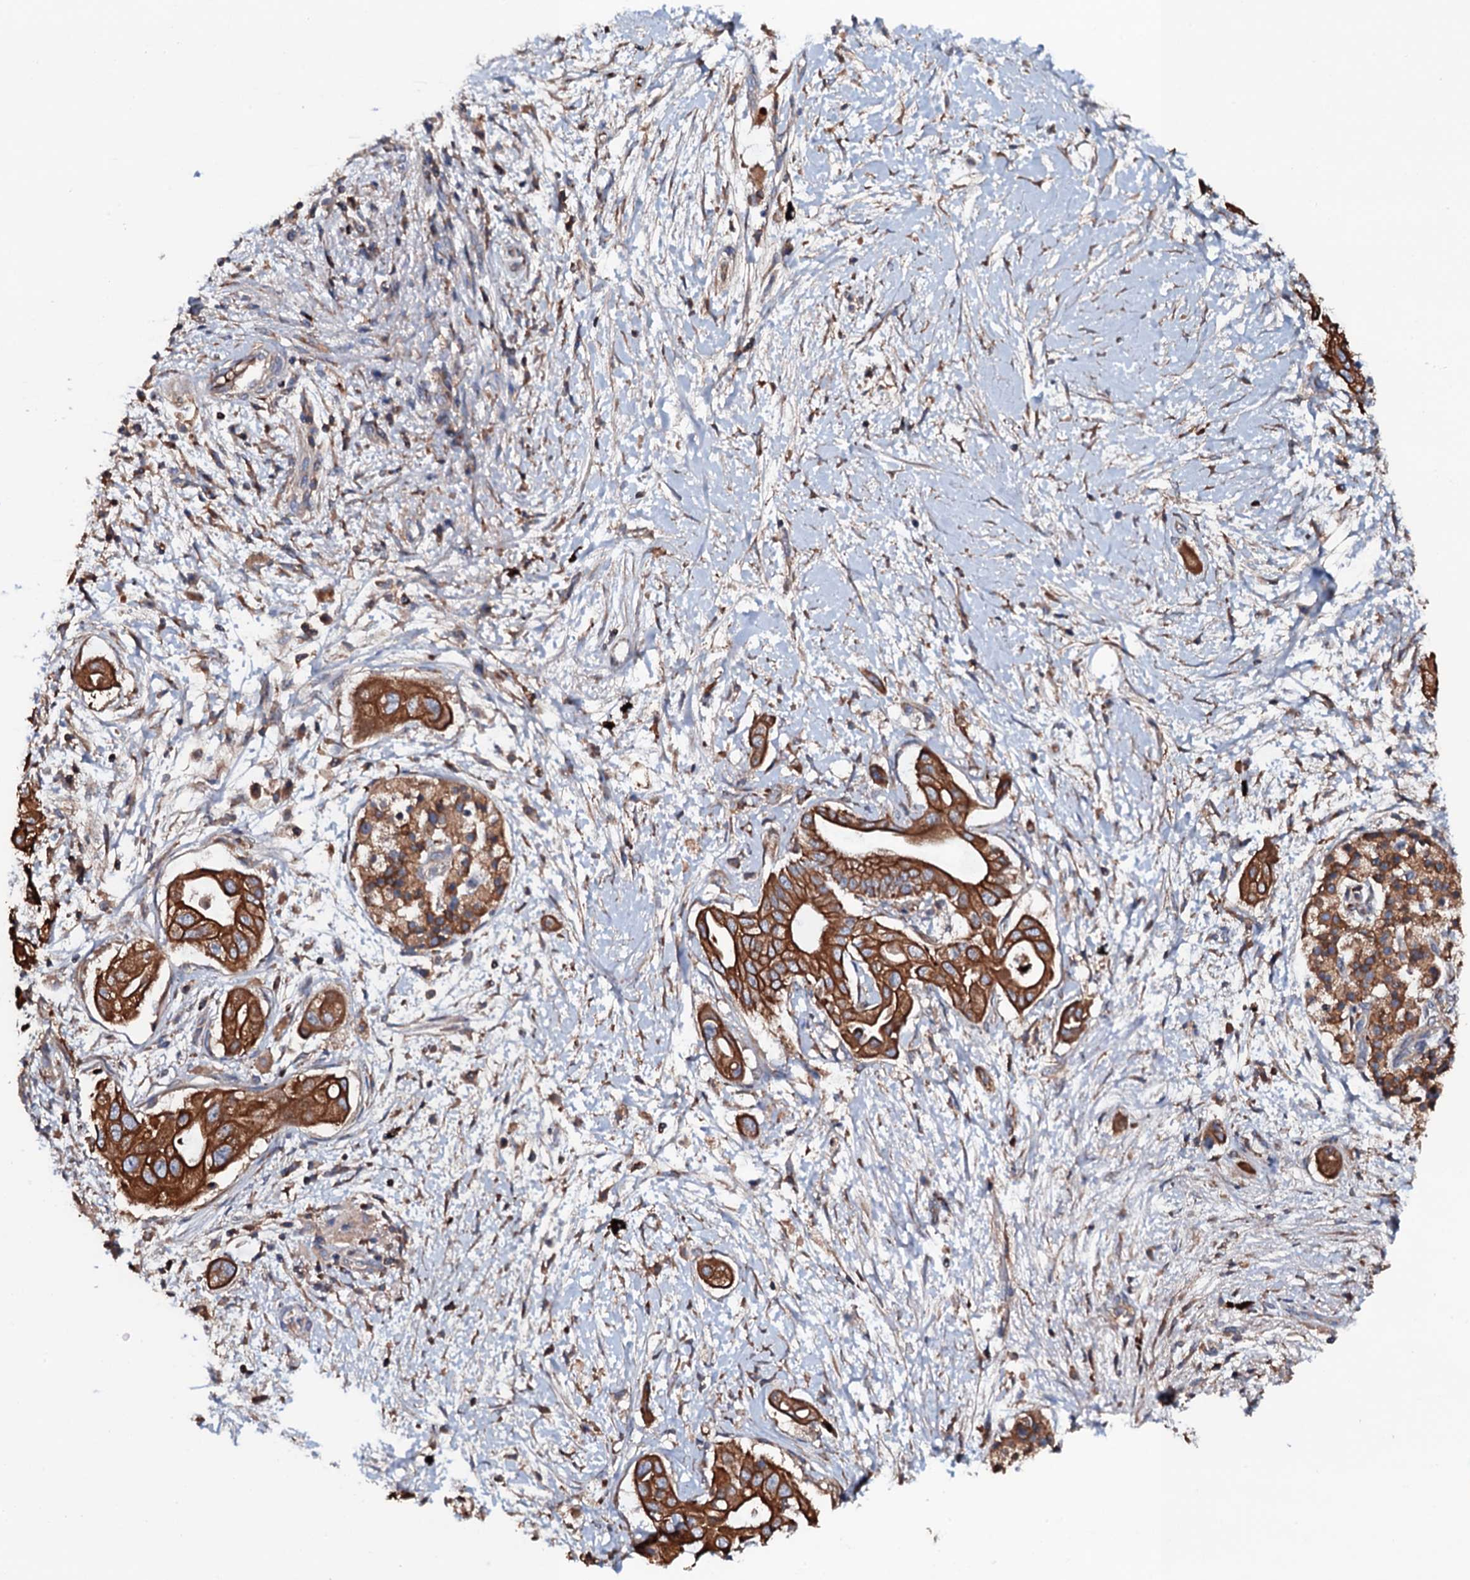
{"staining": {"intensity": "strong", "quantity": ">75%", "location": "cytoplasmic/membranous"}, "tissue": "pancreatic cancer", "cell_type": "Tumor cells", "image_type": "cancer", "snomed": [{"axis": "morphology", "description": "Adenocarcinoma, NOS"}, {"axis": "topography", "description": "Pancreas"}], "caption": "Tumor cells reveal strong cytoplasmic/membranous positivity in approximately >75% of cells in pancreatic cancer (adenocarcinoma).", "gene": "NEK1", "patient": {"sex": "male", "age": 68}}